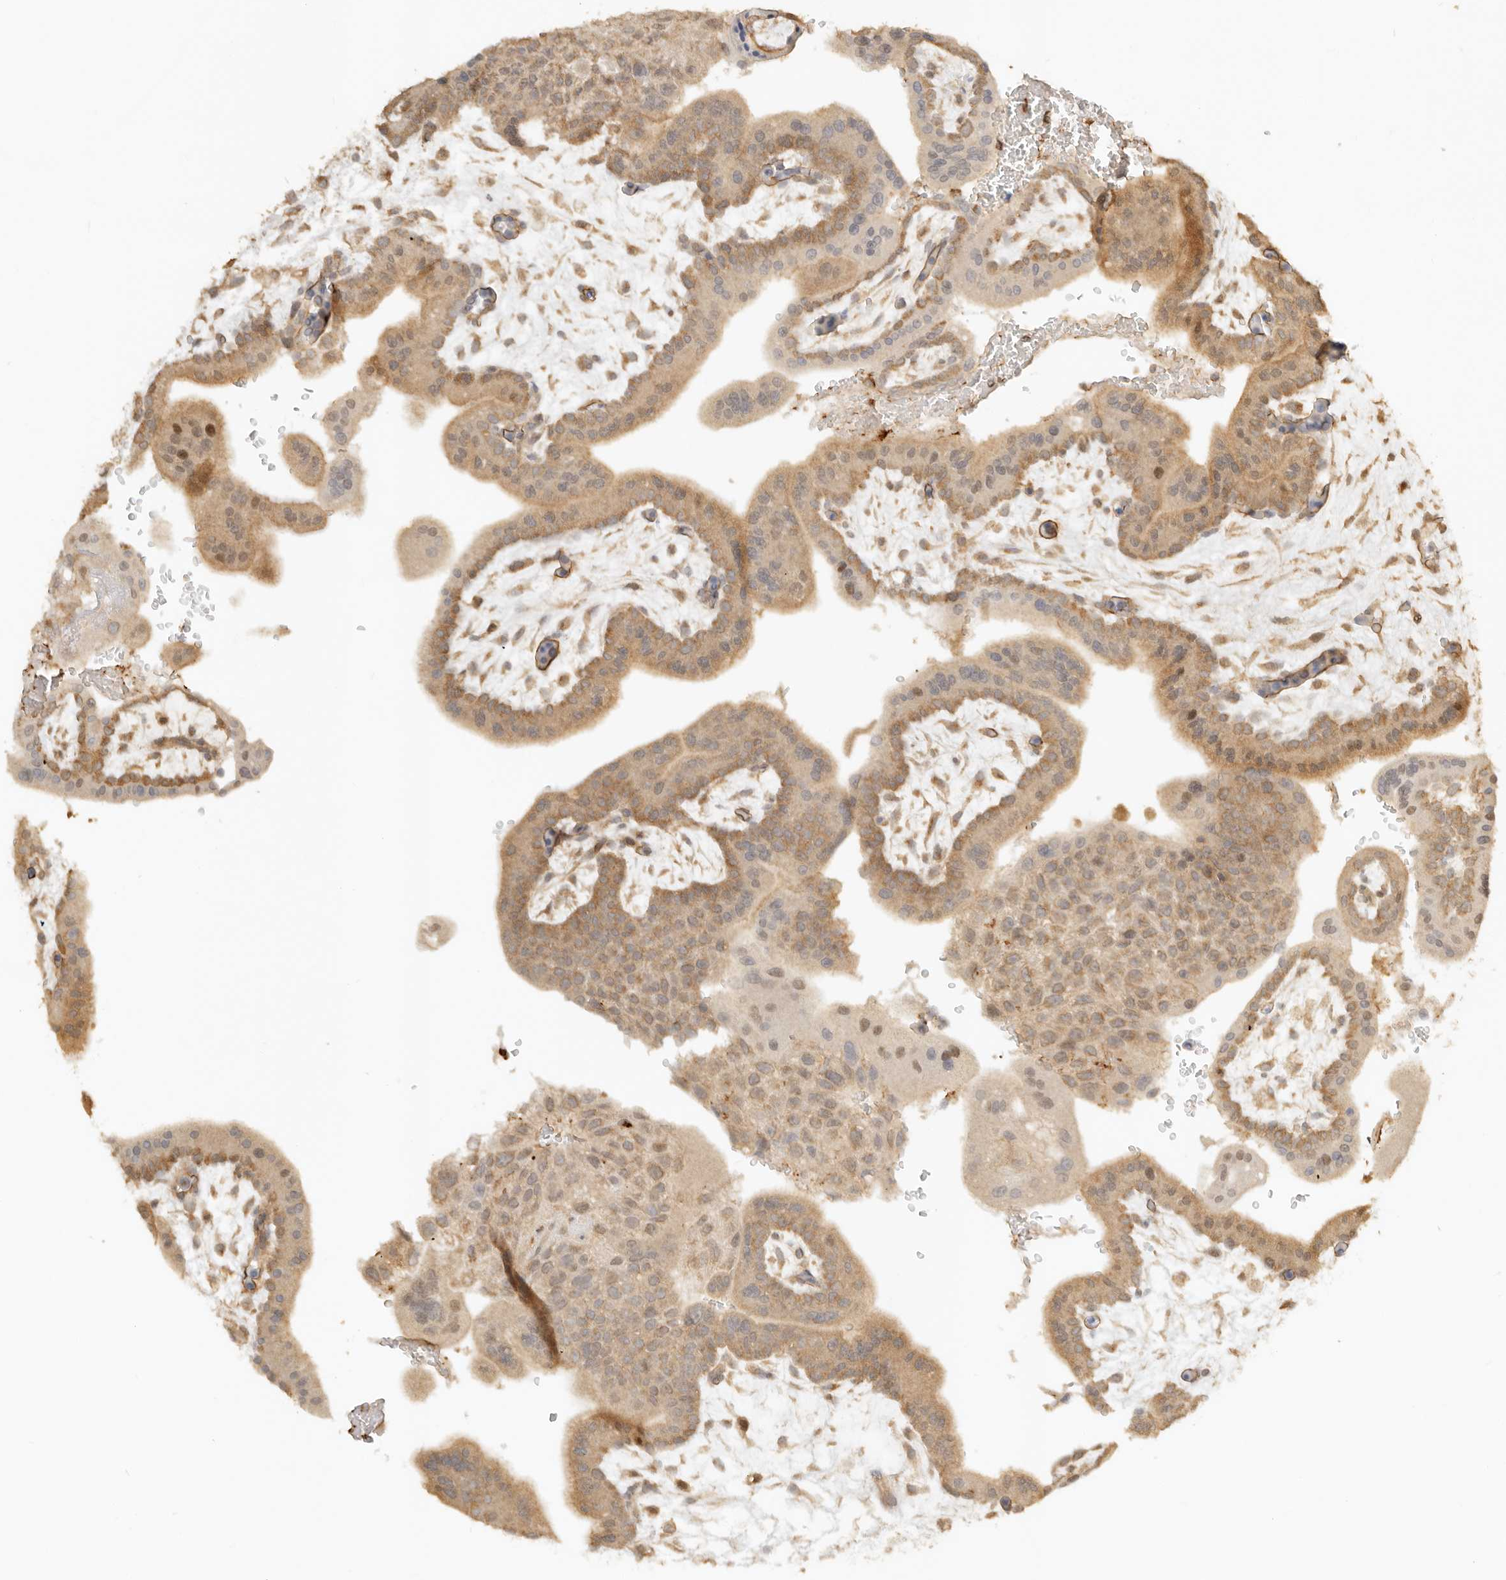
{"staining": {"intensity": "moderate", "quantity": ">75%", "location": "cytoplasmic/membranous"}, "tissue": "placenta", "cell_type": "Trophoblastic cells", "image_type": "normal", "snomed": [{"axis": "morphology", "description": "Normal tissue, NOS"}, {"axis": "topography", "description": "Placenta"}], "caption": "Immunohistochemical staining of normal placenta reveals >75% levels of moderate cytoplasmic/membranous protein staining in approximately >75% of trophoblastic cells. The staining is performed using DAB (3,3'-diaminobenzidine) brown chromogen to label protein expression. The nuclei are counter-stained blue using hematoxylin.", "gene": "KIF2B", "patient": {"sex": "female", "age": 35}}